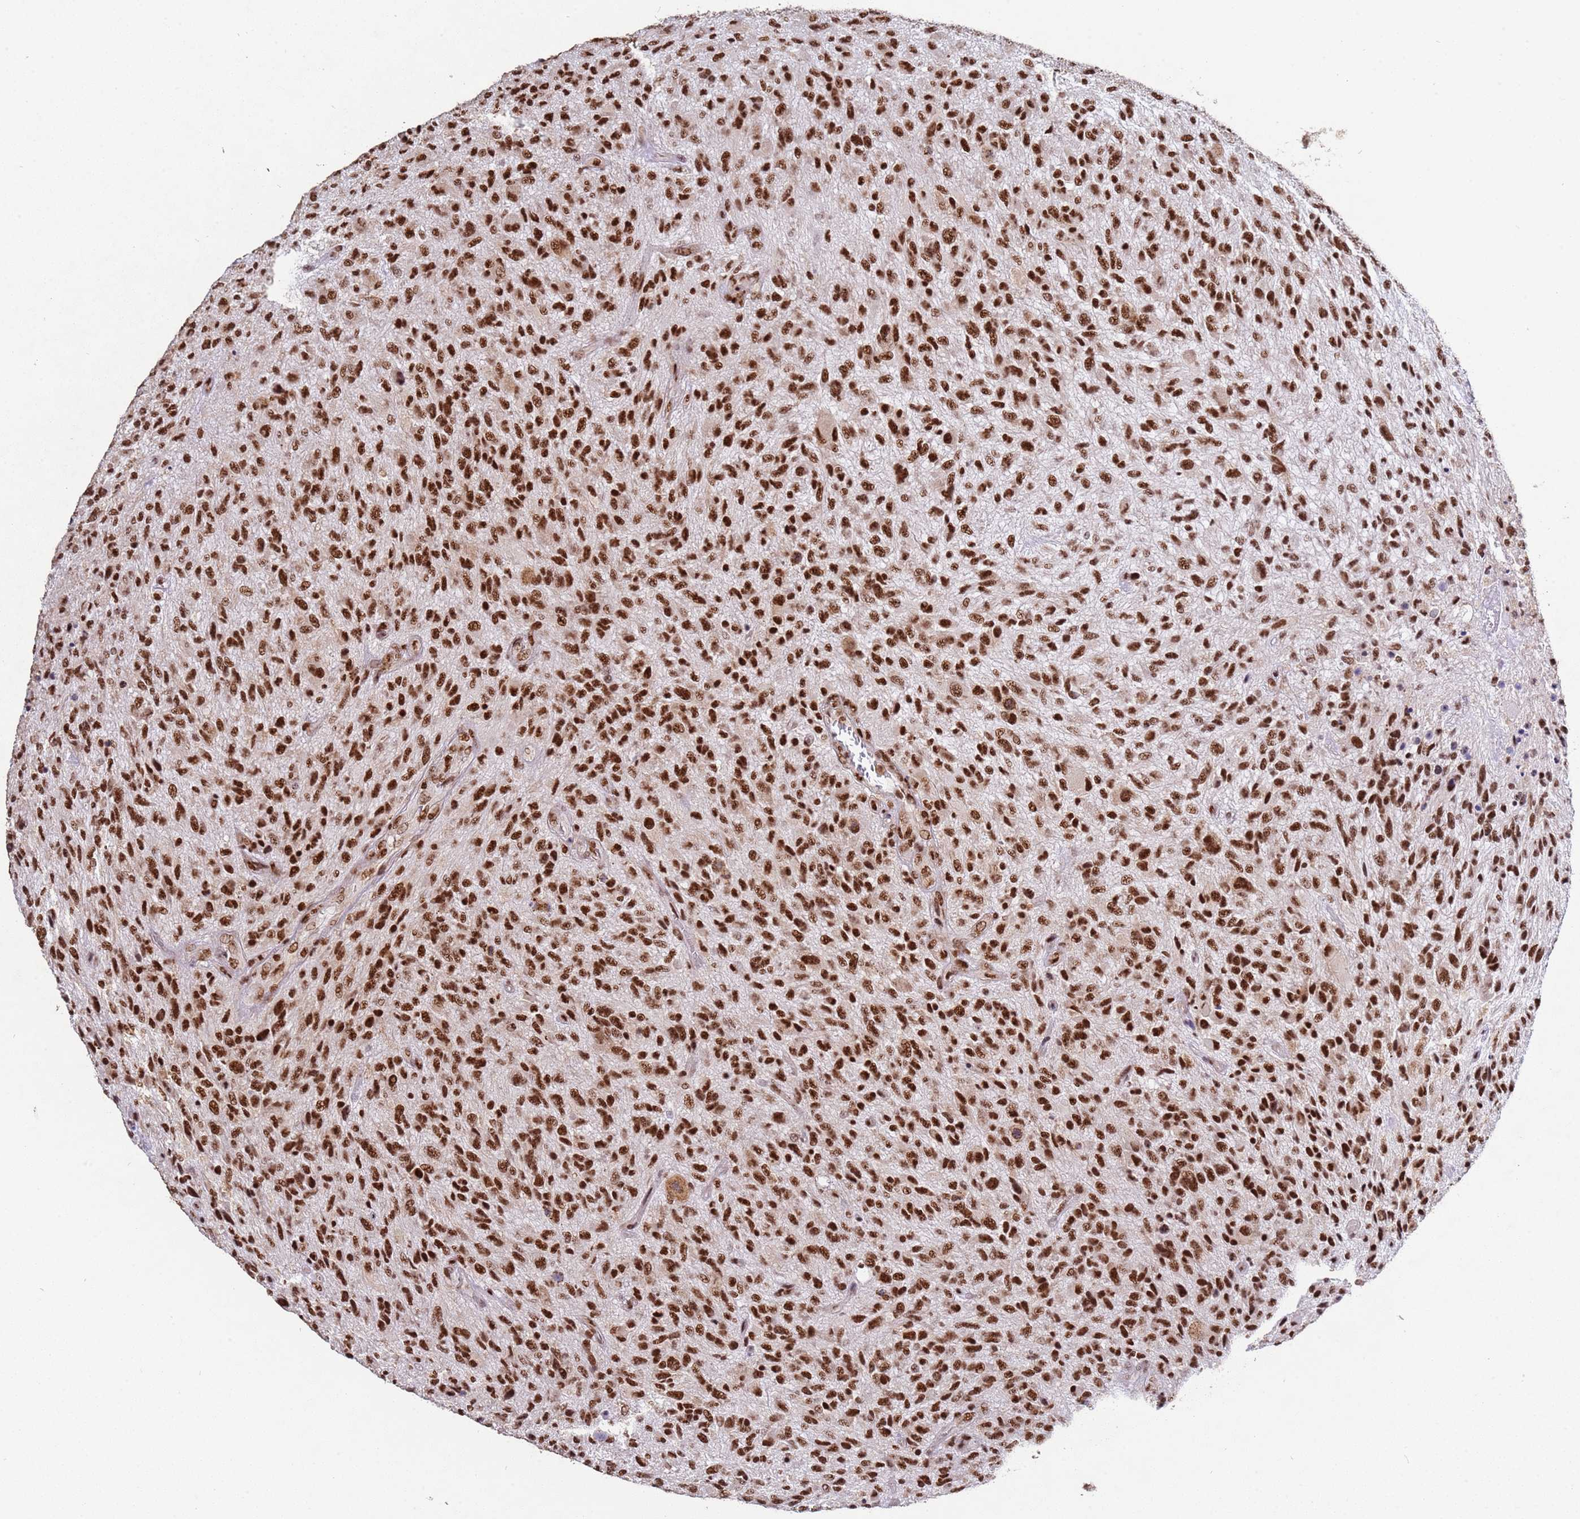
{"staining": {"intensity": "strong", "quantity": ">75%", "location": "nuclear"}, "tissue": "glioma", "cell_type": "Tumor cells", "image_type": "cancer", "snomed": [{"axis": "morphology", "description": "Glioma, malignant, High grade"}, {"axis": "topography", "description": "Brain"}], "caption": "Strong nuclear staining is seen in approximately >75% of tumor cells in high-grade glioma (malignant).", "gene": "ESF1", "patient": {"sex": "male", "age": 47}}